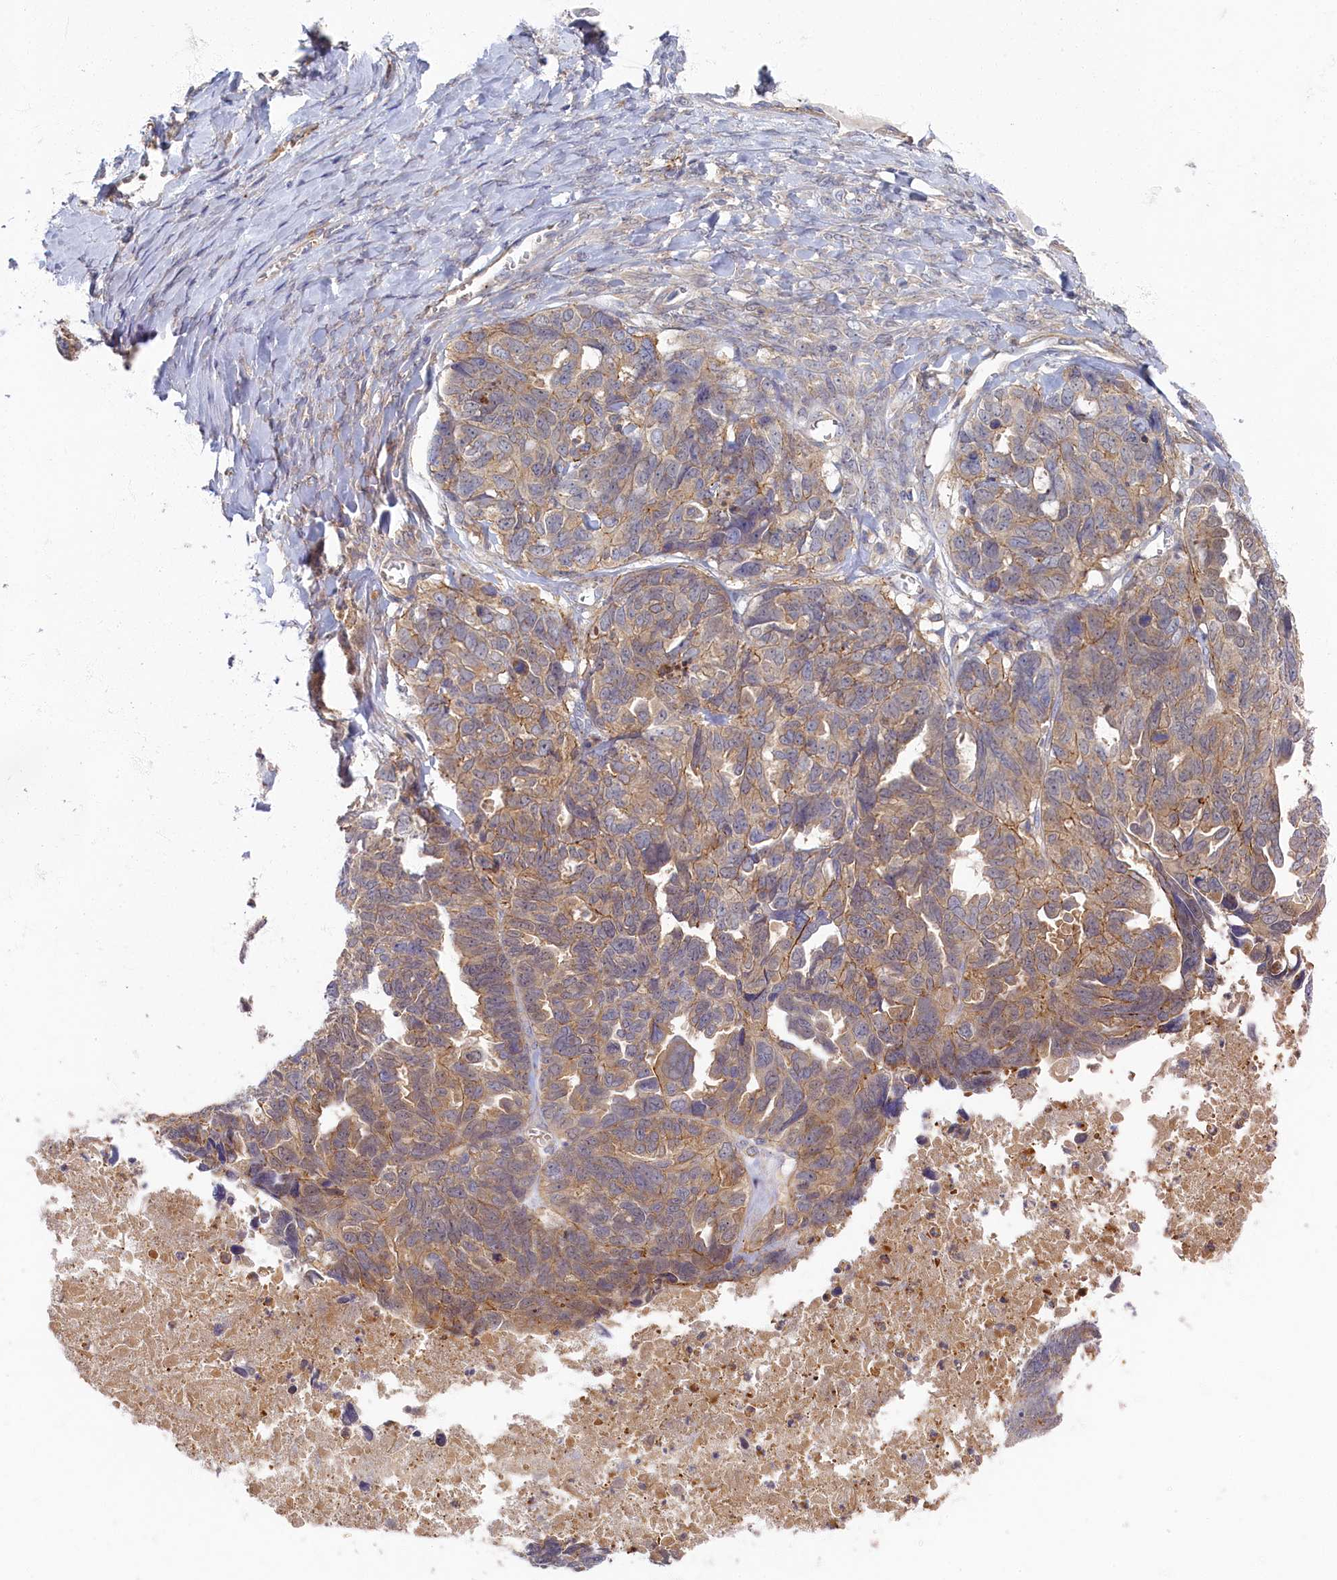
{"staining": {"intensity": "weak", "quantity": ">75%", "location": "cytoplasmic/membranous"}, "tissue": "ovarian cancer", "cell_type": "Tumor cells", "image_type": "cancer", "snomed": [{"axis": "morphology", "description": "Cystadenocarcinoma, serous, NOS"}, {"axis": "topography", "description": "Ovary"}], "caption": "Protein expression analysis of human ovarian serous cystadenocarcinoma reveals weak cytoplasmic/membranous staining in about >75% of tumor cells. (IHC, brightfield microscopy, high magnification).", "gene": "PSMG2", "patient": {"sex": "female", "age": 79}}